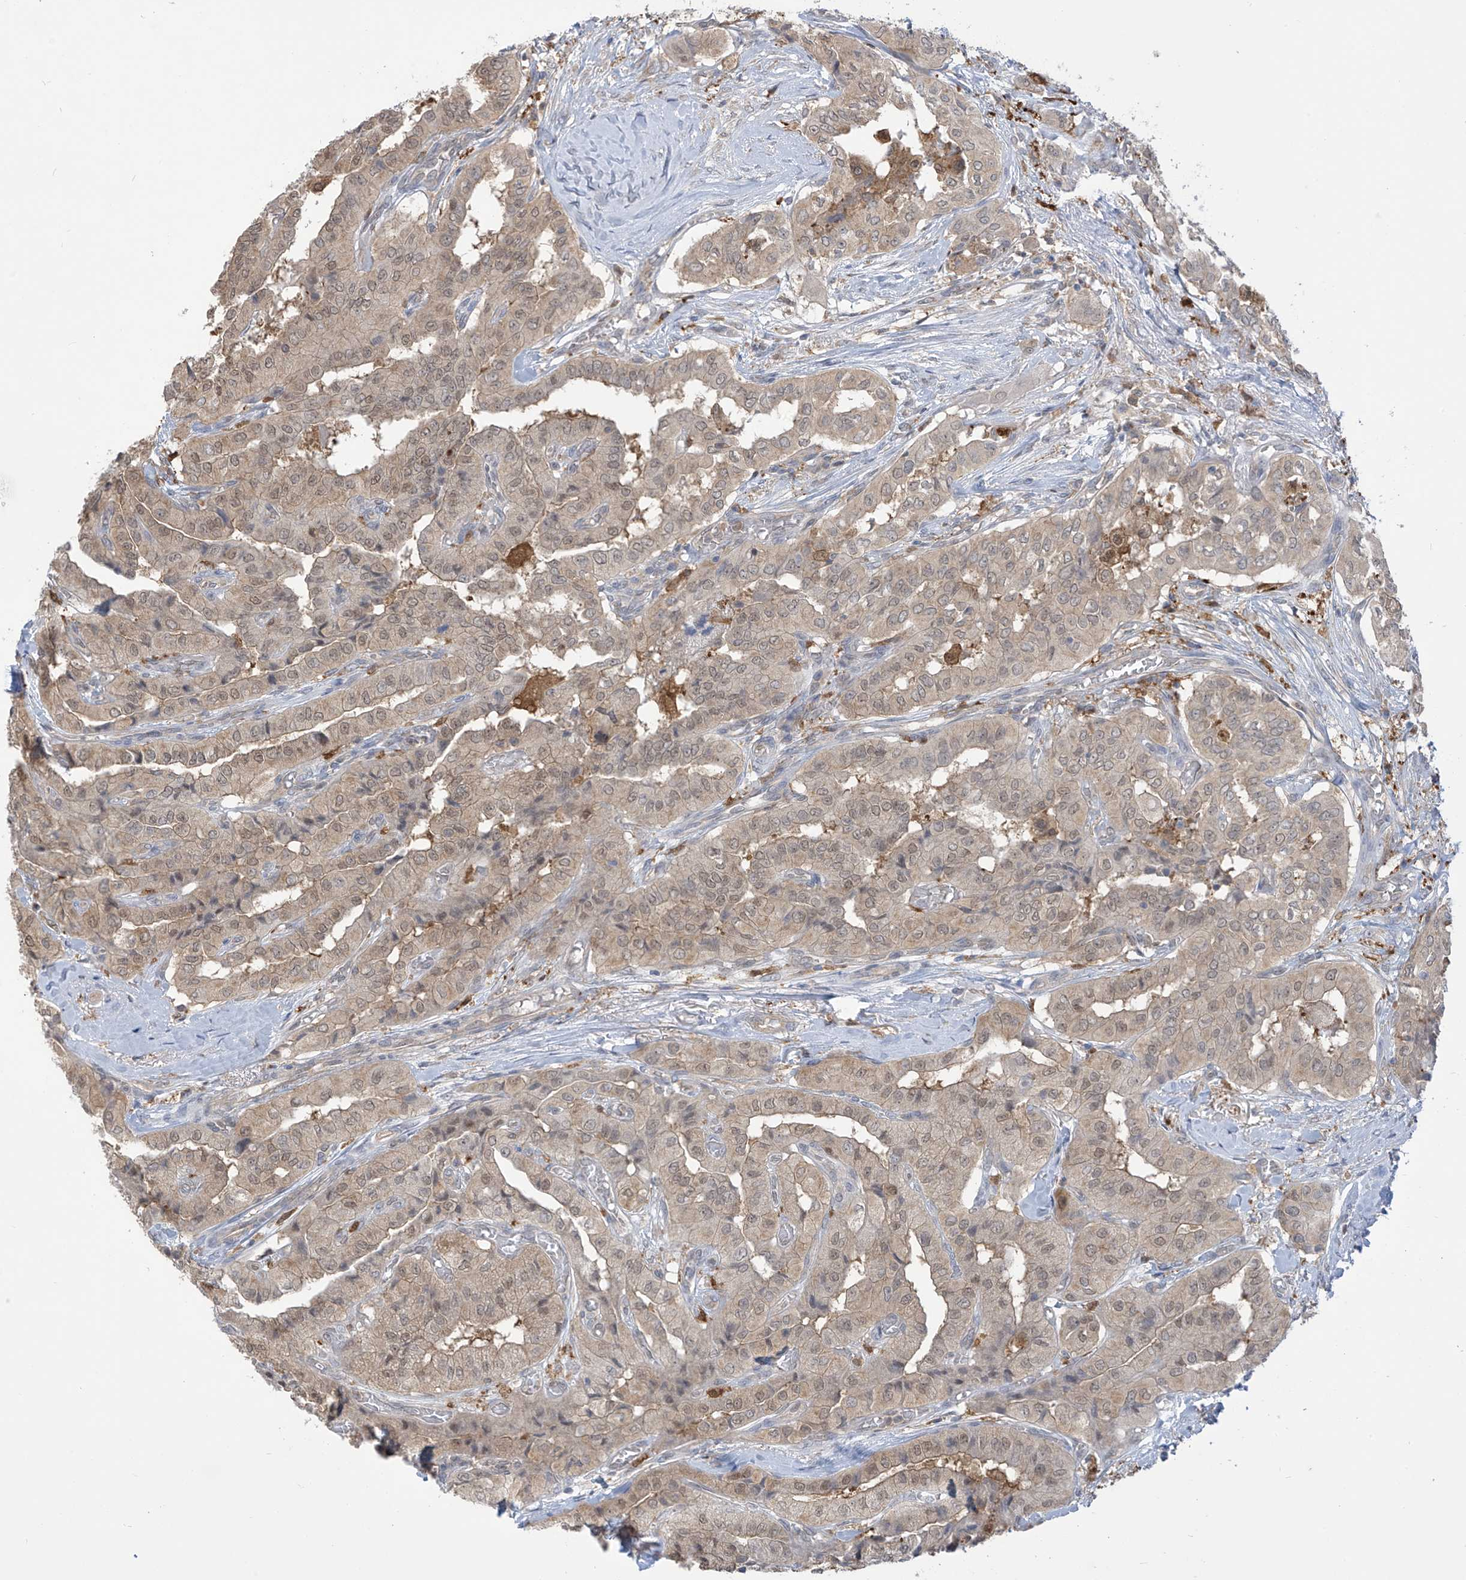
{"staining": {"intensity": "moderate", "quantity": ">75%", "location": "cytoplasmic/membranous,nuclear"}, "tissue": "thyroid cancer", "cell_type": "Tumor cells", "image_type": "cancer", "snomed": [{"axis": "morphology", "description": "Papillary adenocarcinoma, NOS"}, {"axis": "topography", "description": "Thyroid gland"}], "caption": "Approximately >75% of tumor cells in thyroid papillary adenocarcinoma exhibit moderate cytoplasmic/membranous and nuclear protein staining as visualized by brown immunohistochemical staining.", "gene": "IDH1", "patient": {"sex": "female", "age": 59}}